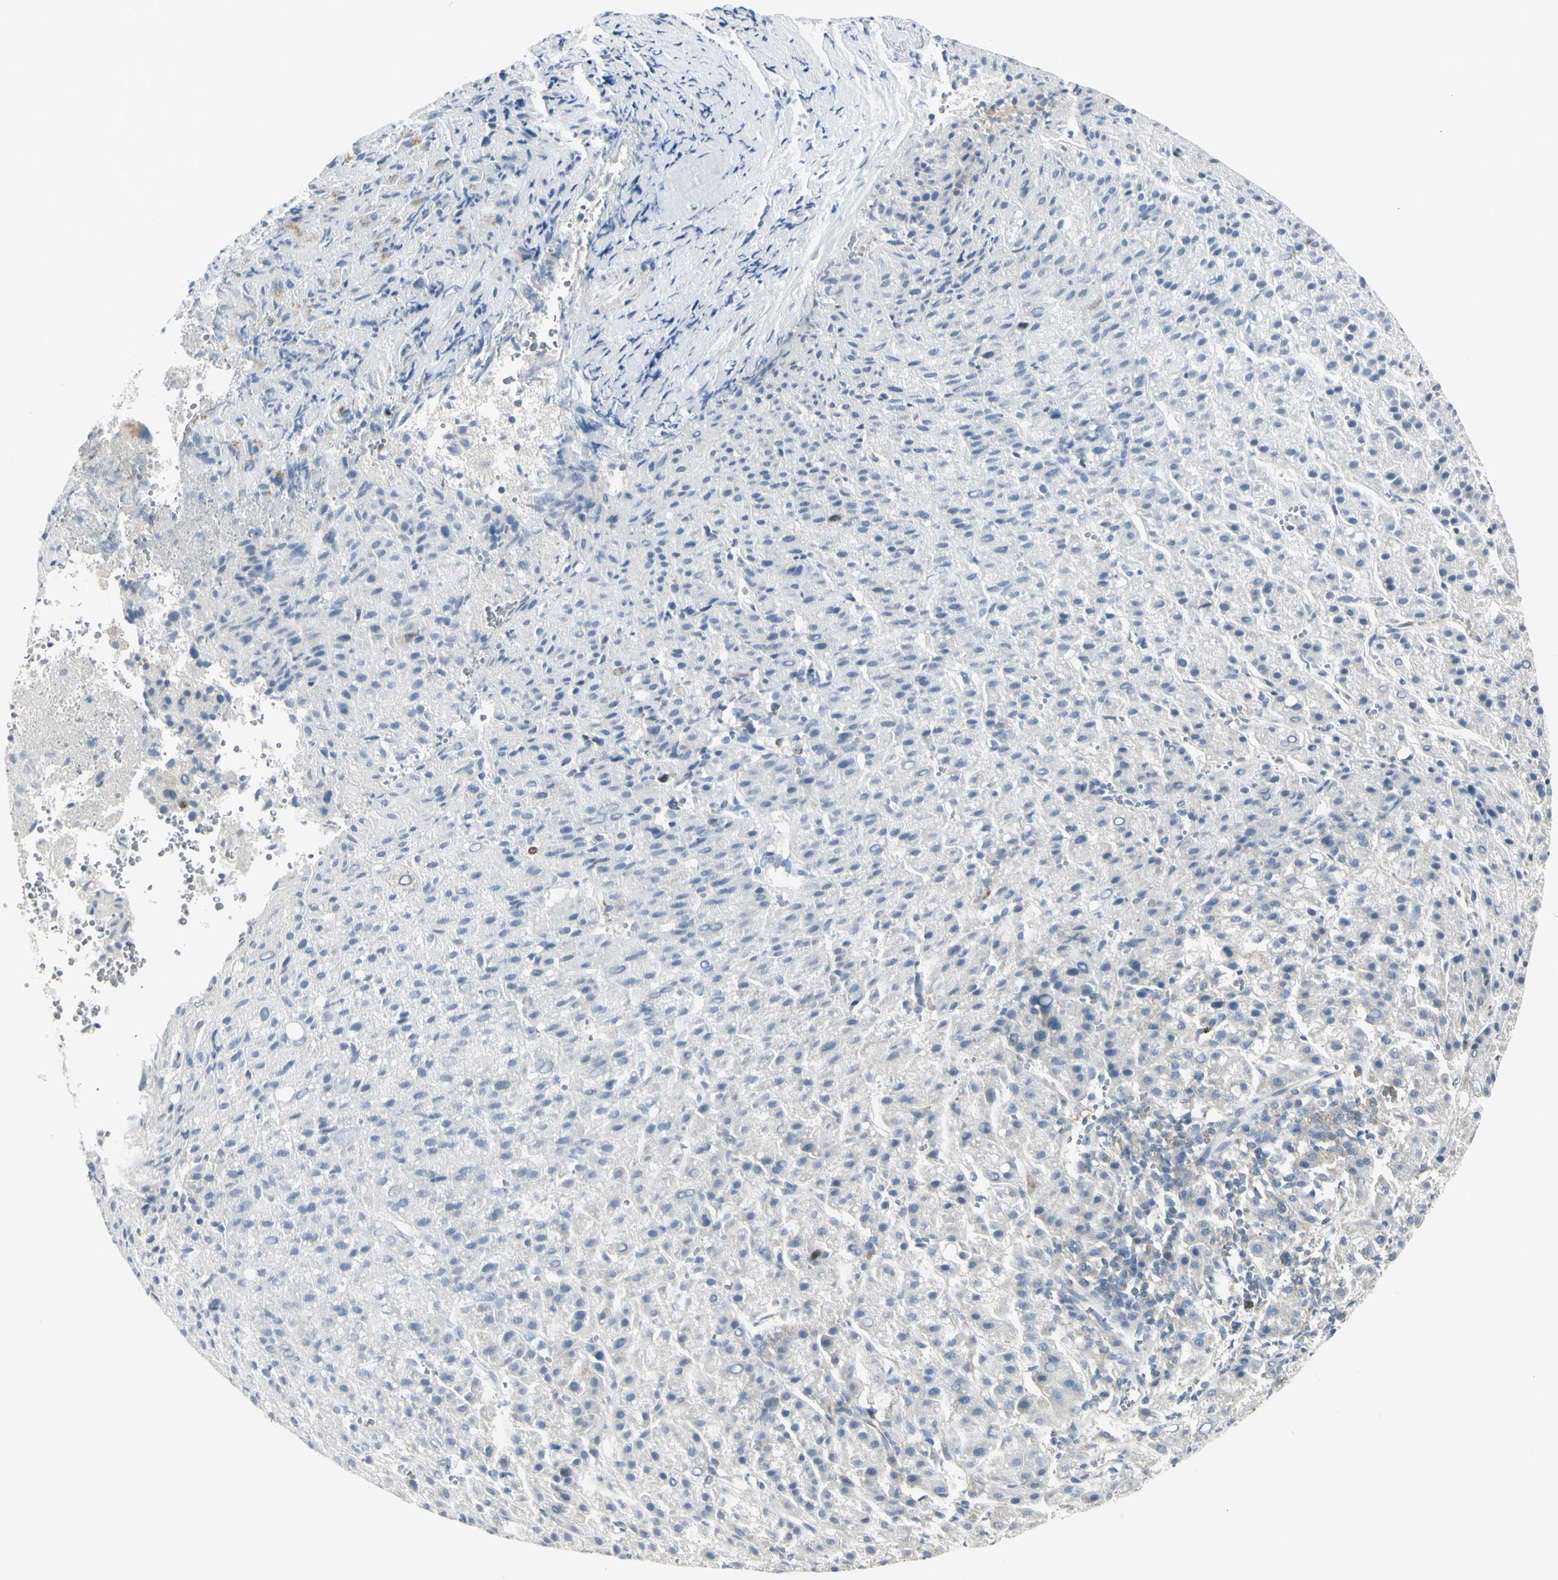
{"staining": {"intensity": "negative", "quantity": "none", "location": "none"}, "tissue": "liver cancer", "cell_type": "Tumor cells", "image_type": "cancer", "snomed": [{"axis": "morphology", "description": "Carcinoma, Hepatocellular, NOS"}, {"axis": "topography", "description": "Liver"}], "caption": "Histopathology image shows no protein positivity in tumor cells of liver hepatocellular carcinoma tissue.", "gene": "CCNB2", "patient": {"sex": "female", "age": 58}}